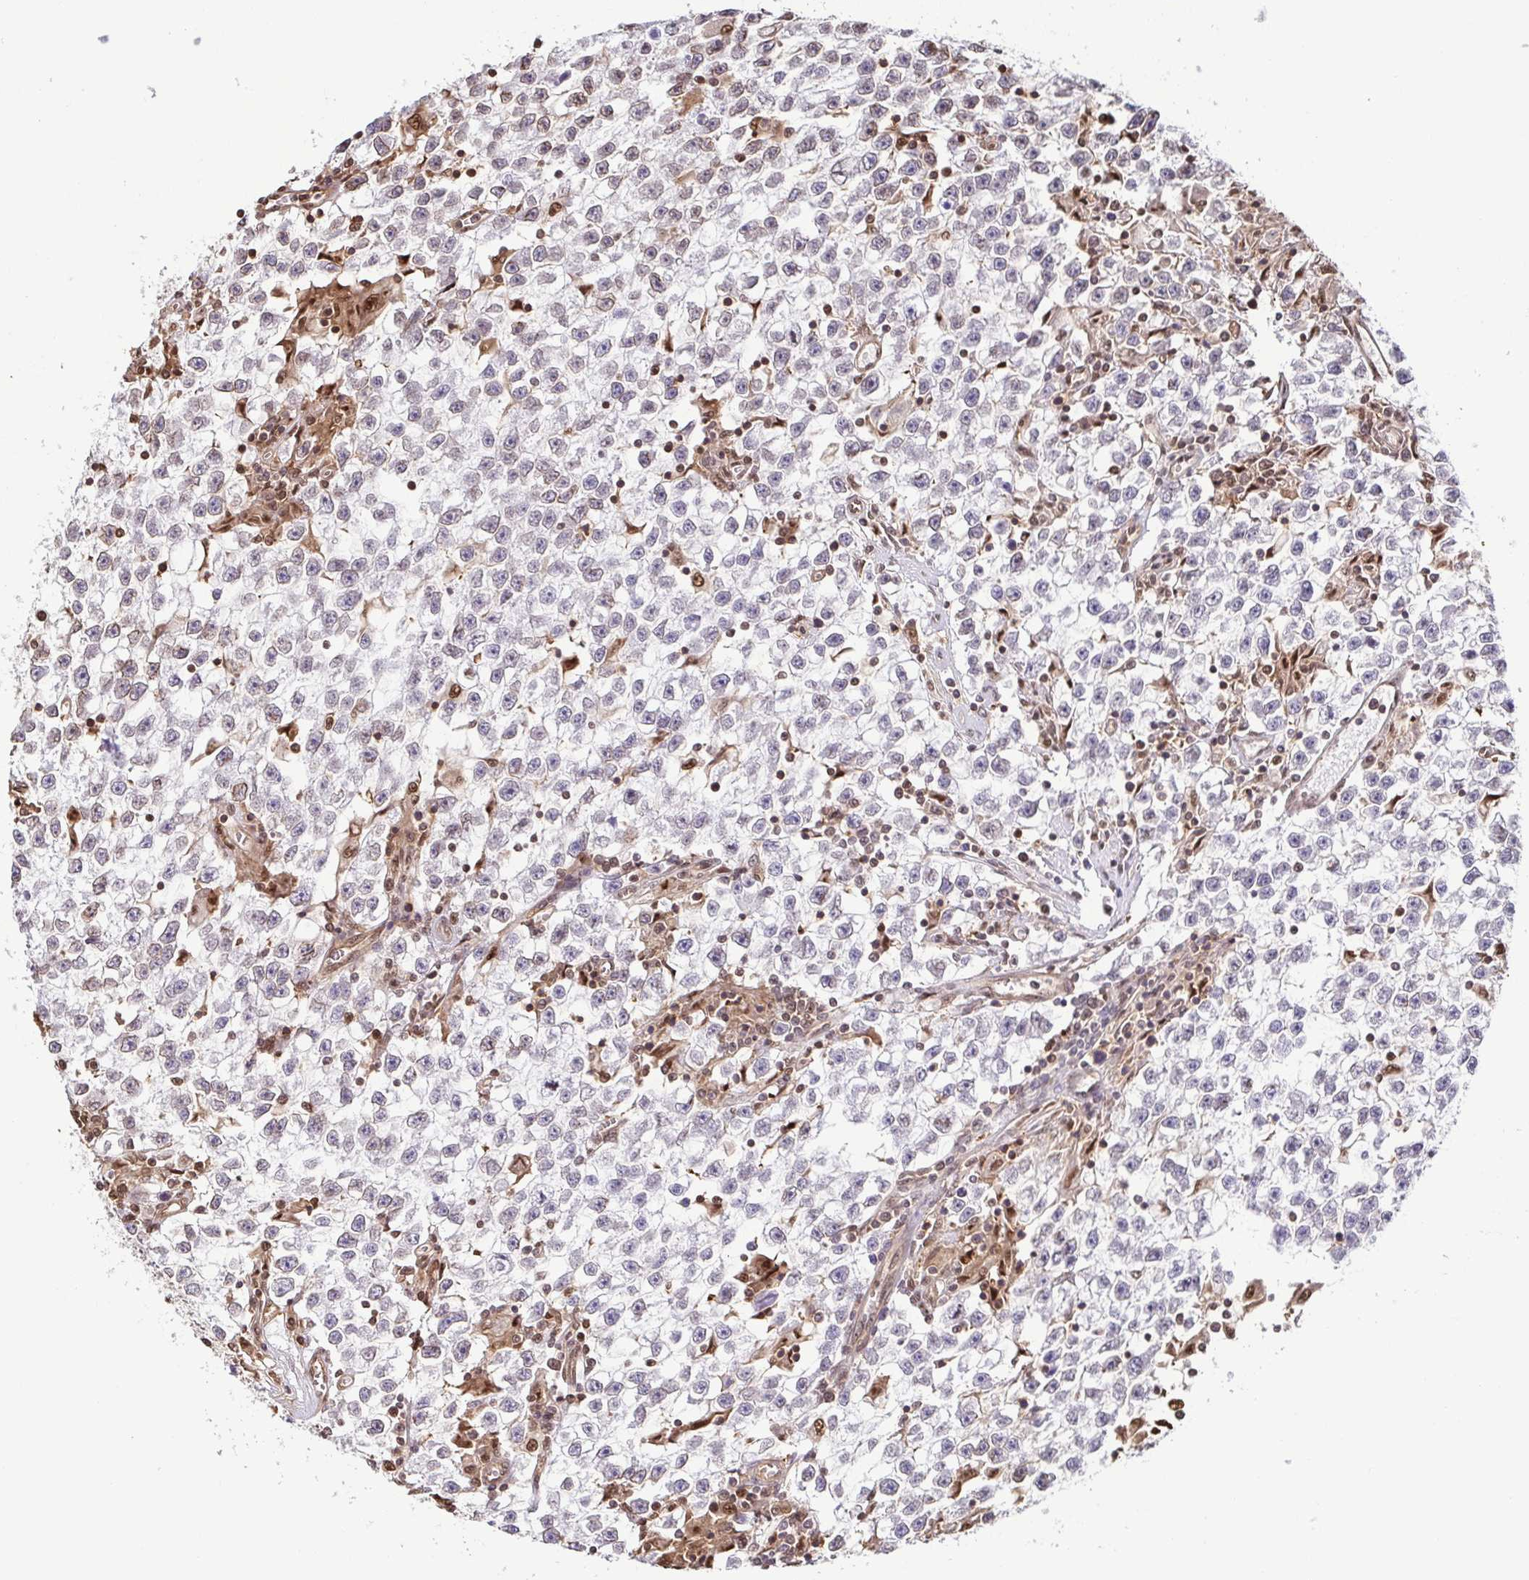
{"staining": {"intensity": "weak", "quantity": "<25%", "location": "nuclear"}, "tissue": "testis cancer", "cell_type": "Tumor cells", "image_type": "cancer", "snomed": [{"axis": "morphology", "description": "Seminoma, NOS"}, {"axis": "topography", "description": "Testis"}], "caption": "Immunohistochemistry (IHC) micrograph of neoplastic tissue: human testis seminoma stained with DAB (3,3'-diaminobenzidine) displays no significant protein staining in tumor cells.", "gene": "PSMB9", "patient": {"sex": "male", "age": 31}}